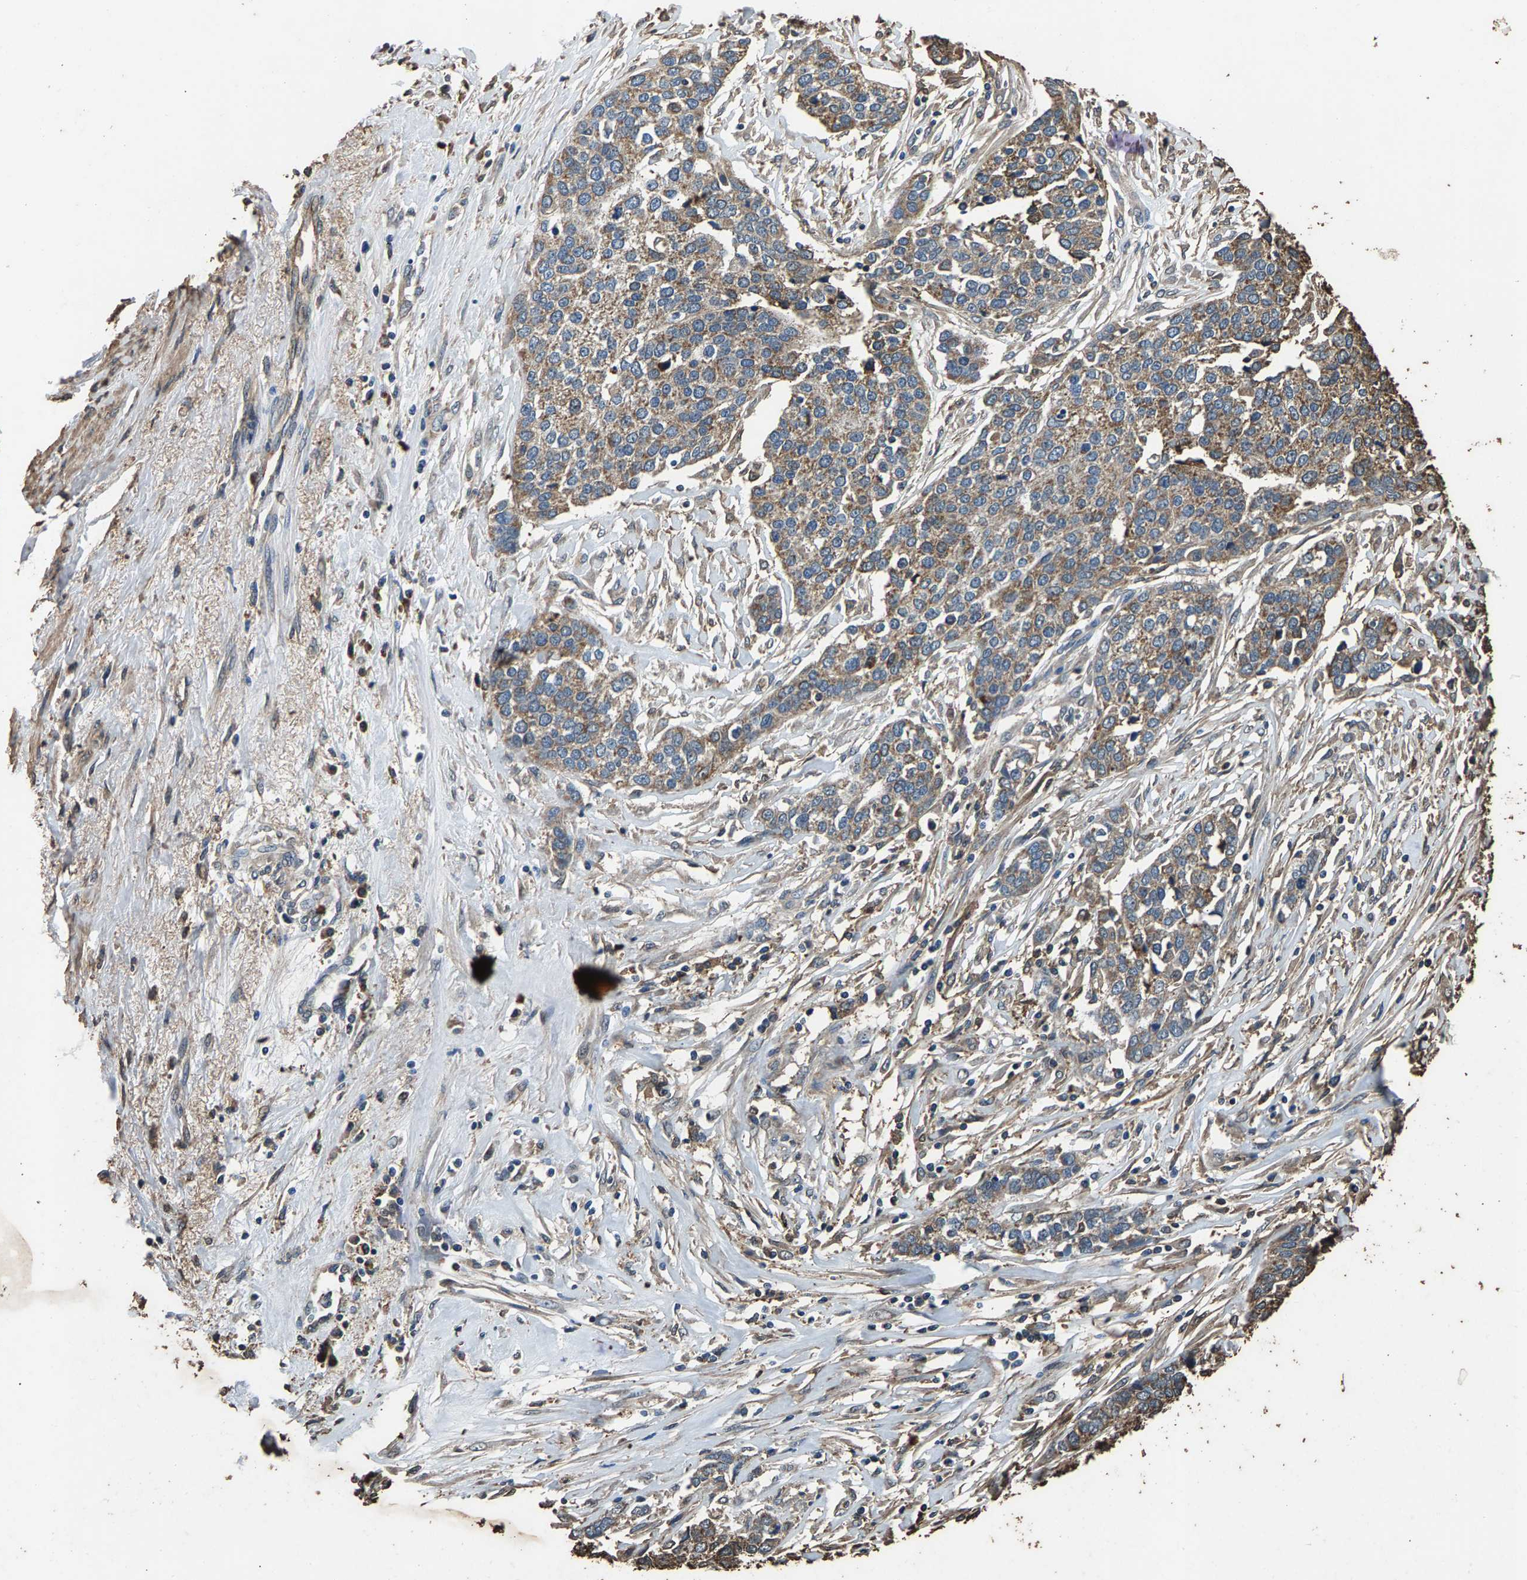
{"staining": {"intensity": "weak", "quantity": ">75%", "location": "cytoplasmic/membranous"}, "tissue": "ovarian cancer", "cell_type": "Tumor cells", "image_type": "cancer", "snomed": [{"axis": "morphology", "description": "Cystadenocarcinoma, serous, NOS"}, {"axis": "topography", "description": "Ovary"}], "caption": "Approximately >75% of tumor cells in human ovarian cancer (serous cystadenocarcinoma) exhibit weak cytoplasmic/membranous protein positivity as visualized by brown immunohistochemical staining.", "gene": "MRPL27", "patient": {"sex": "female", "age": 44}}